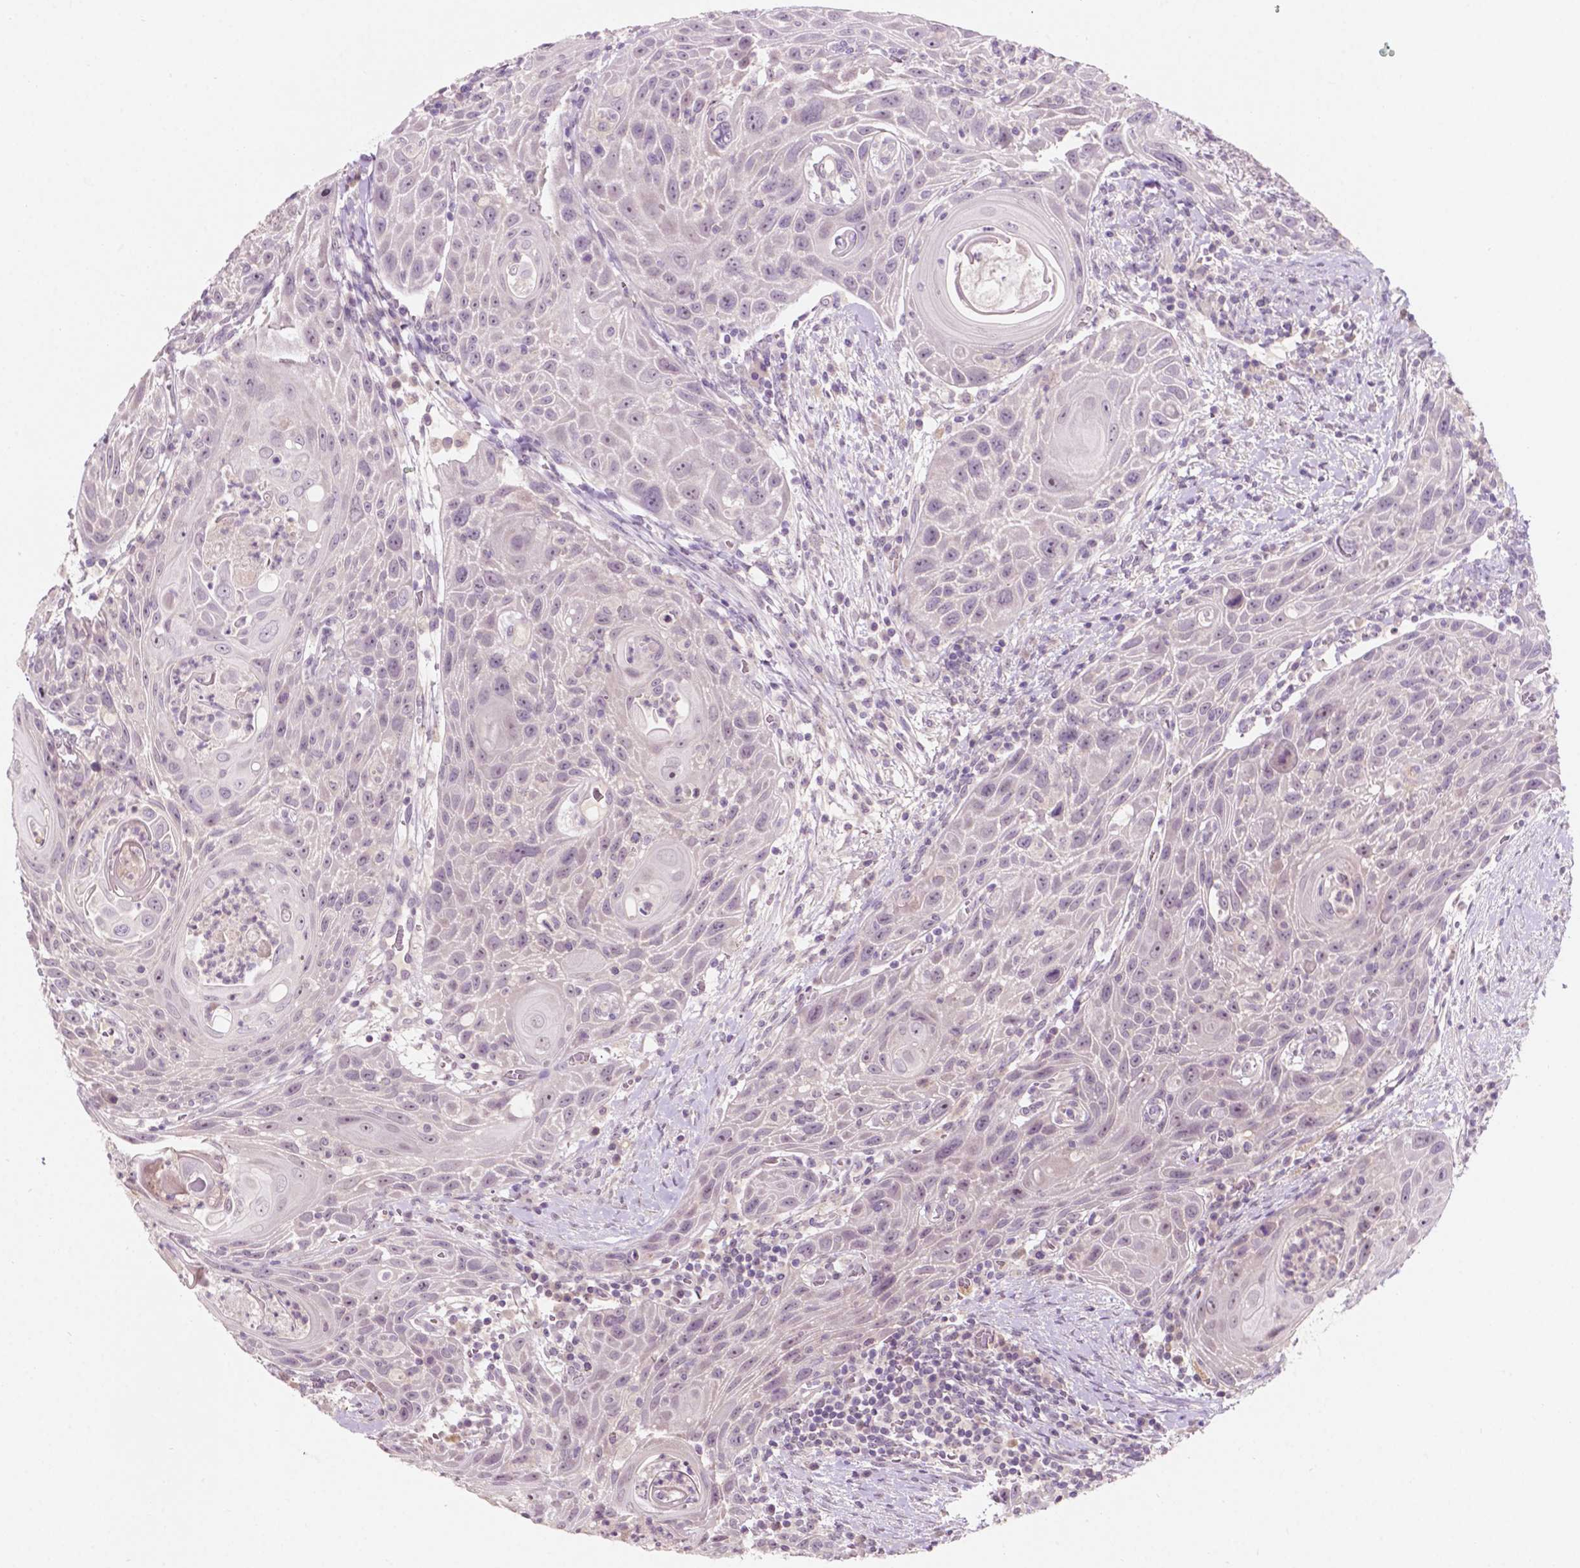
{"staining": {"intensity": "negative", "quantity": "none", "location": "none"}, "tissue": "head and neck cancer", "cell_type": "Tumor cells", "image_type": "cancer", "snomed": [{"axis": "morphology", "description": "Squamous cell carcinoma, NOS"}, {"axis": "topography", "description": "Head-Neck"}], "caption": "Tumor cells are negative for protein expression in human head and neck cancer.", "gene": "TM6SF2", "patient": {"sex": "male", "age": 69}}